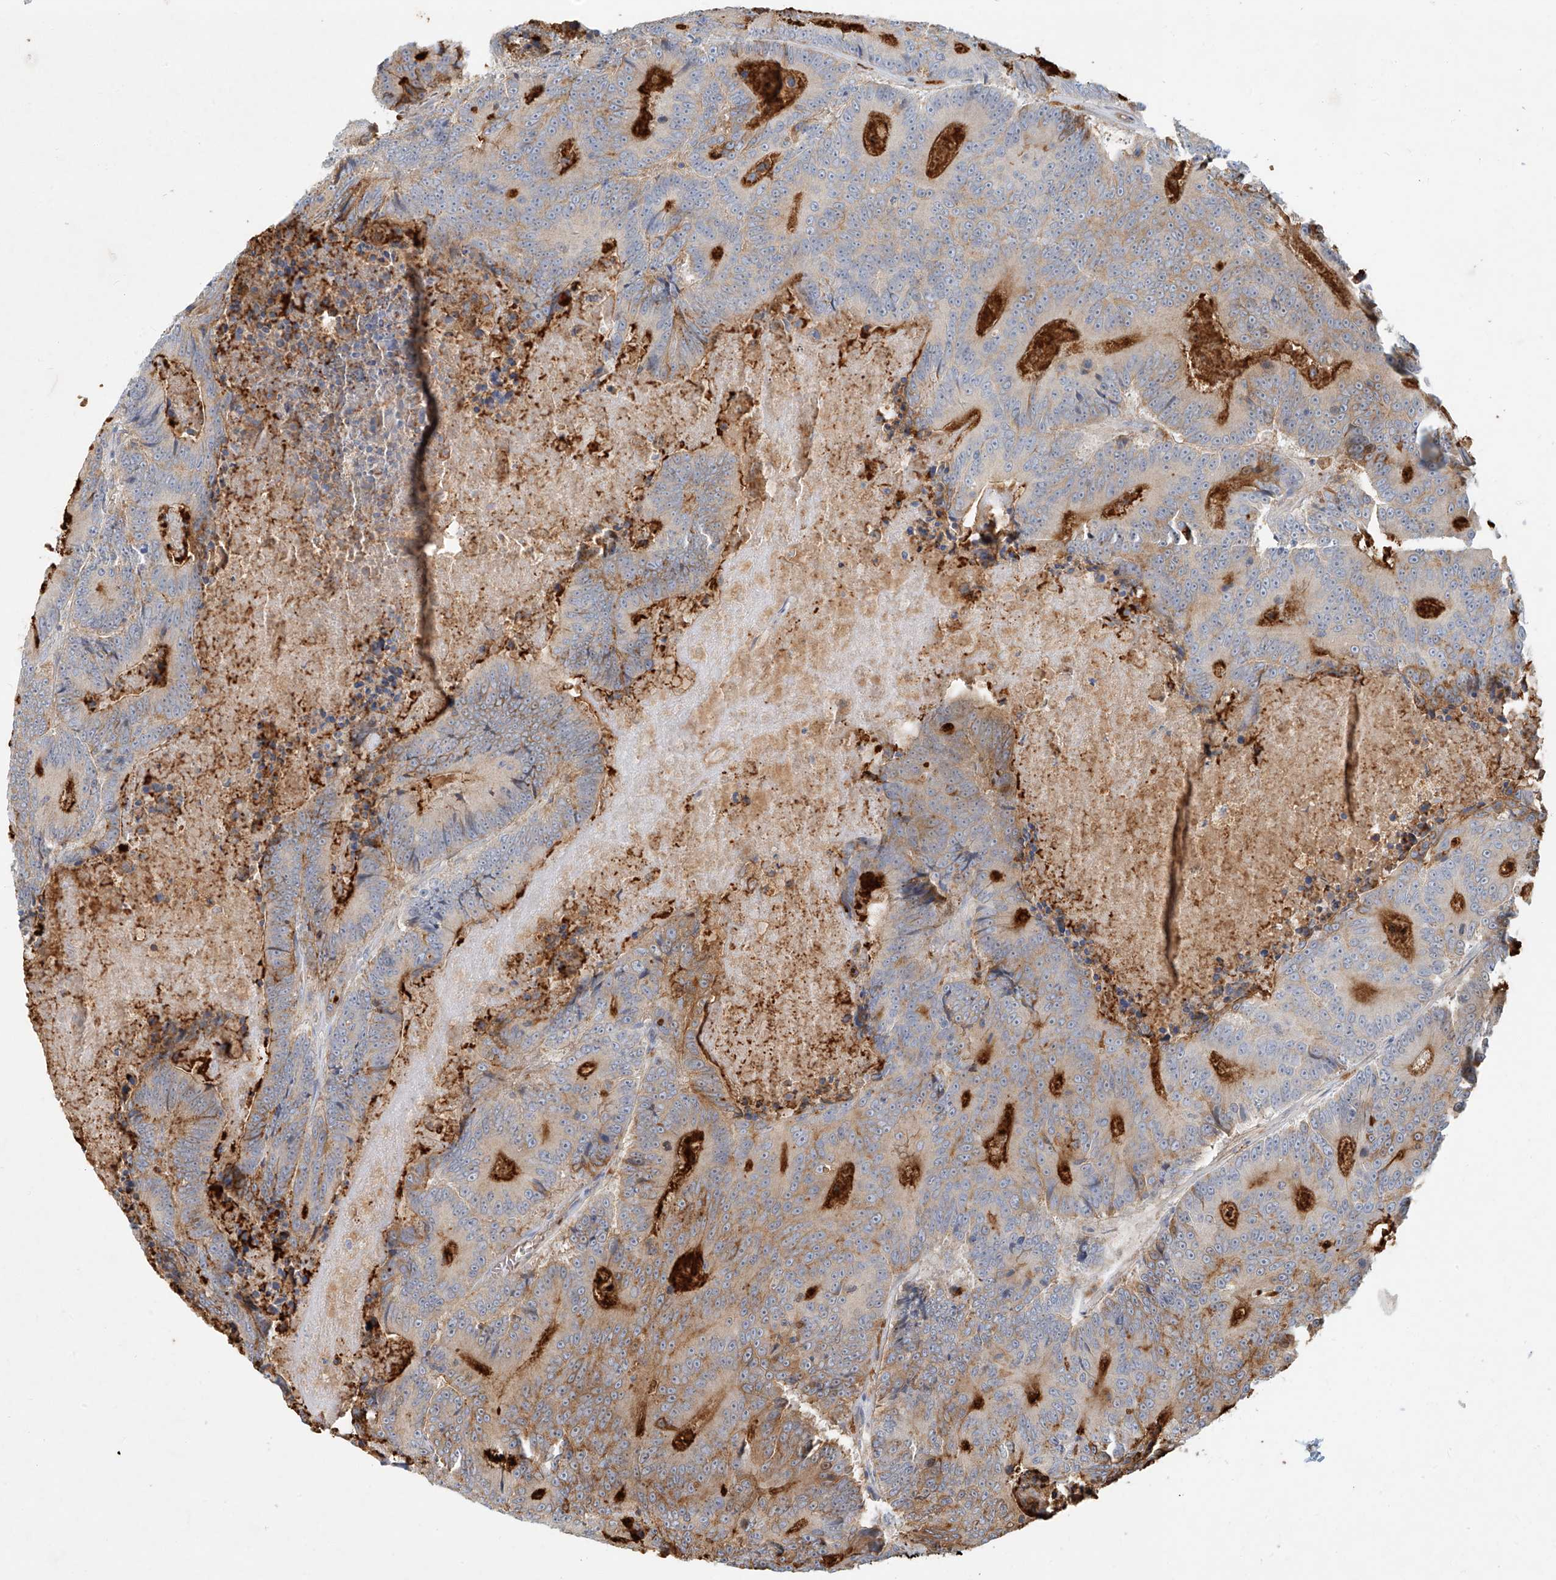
{"staining": {"intensity": "moderate", "quantity": "25%-75%", "location": "cytoplasmic/membranous"}, "tissue": "colorectal cancer", "cell_type": "Tumor cells", "image_type": "cancer", "snomed": [{"axis": "morphology", "description": "Adenocarcinoma, NOS"}, {"axis": "topography", "description": "Colon"}], "caption": "There is medium levels of moderate cytoplasmic/membranous expression in tumor cells of colorectal cancer (adenocarcinoma), as demonstrated by immunohistochemical staining (brown color).", "gene": "SYTL3", "patient": {"sex": "male", "age": 83}}